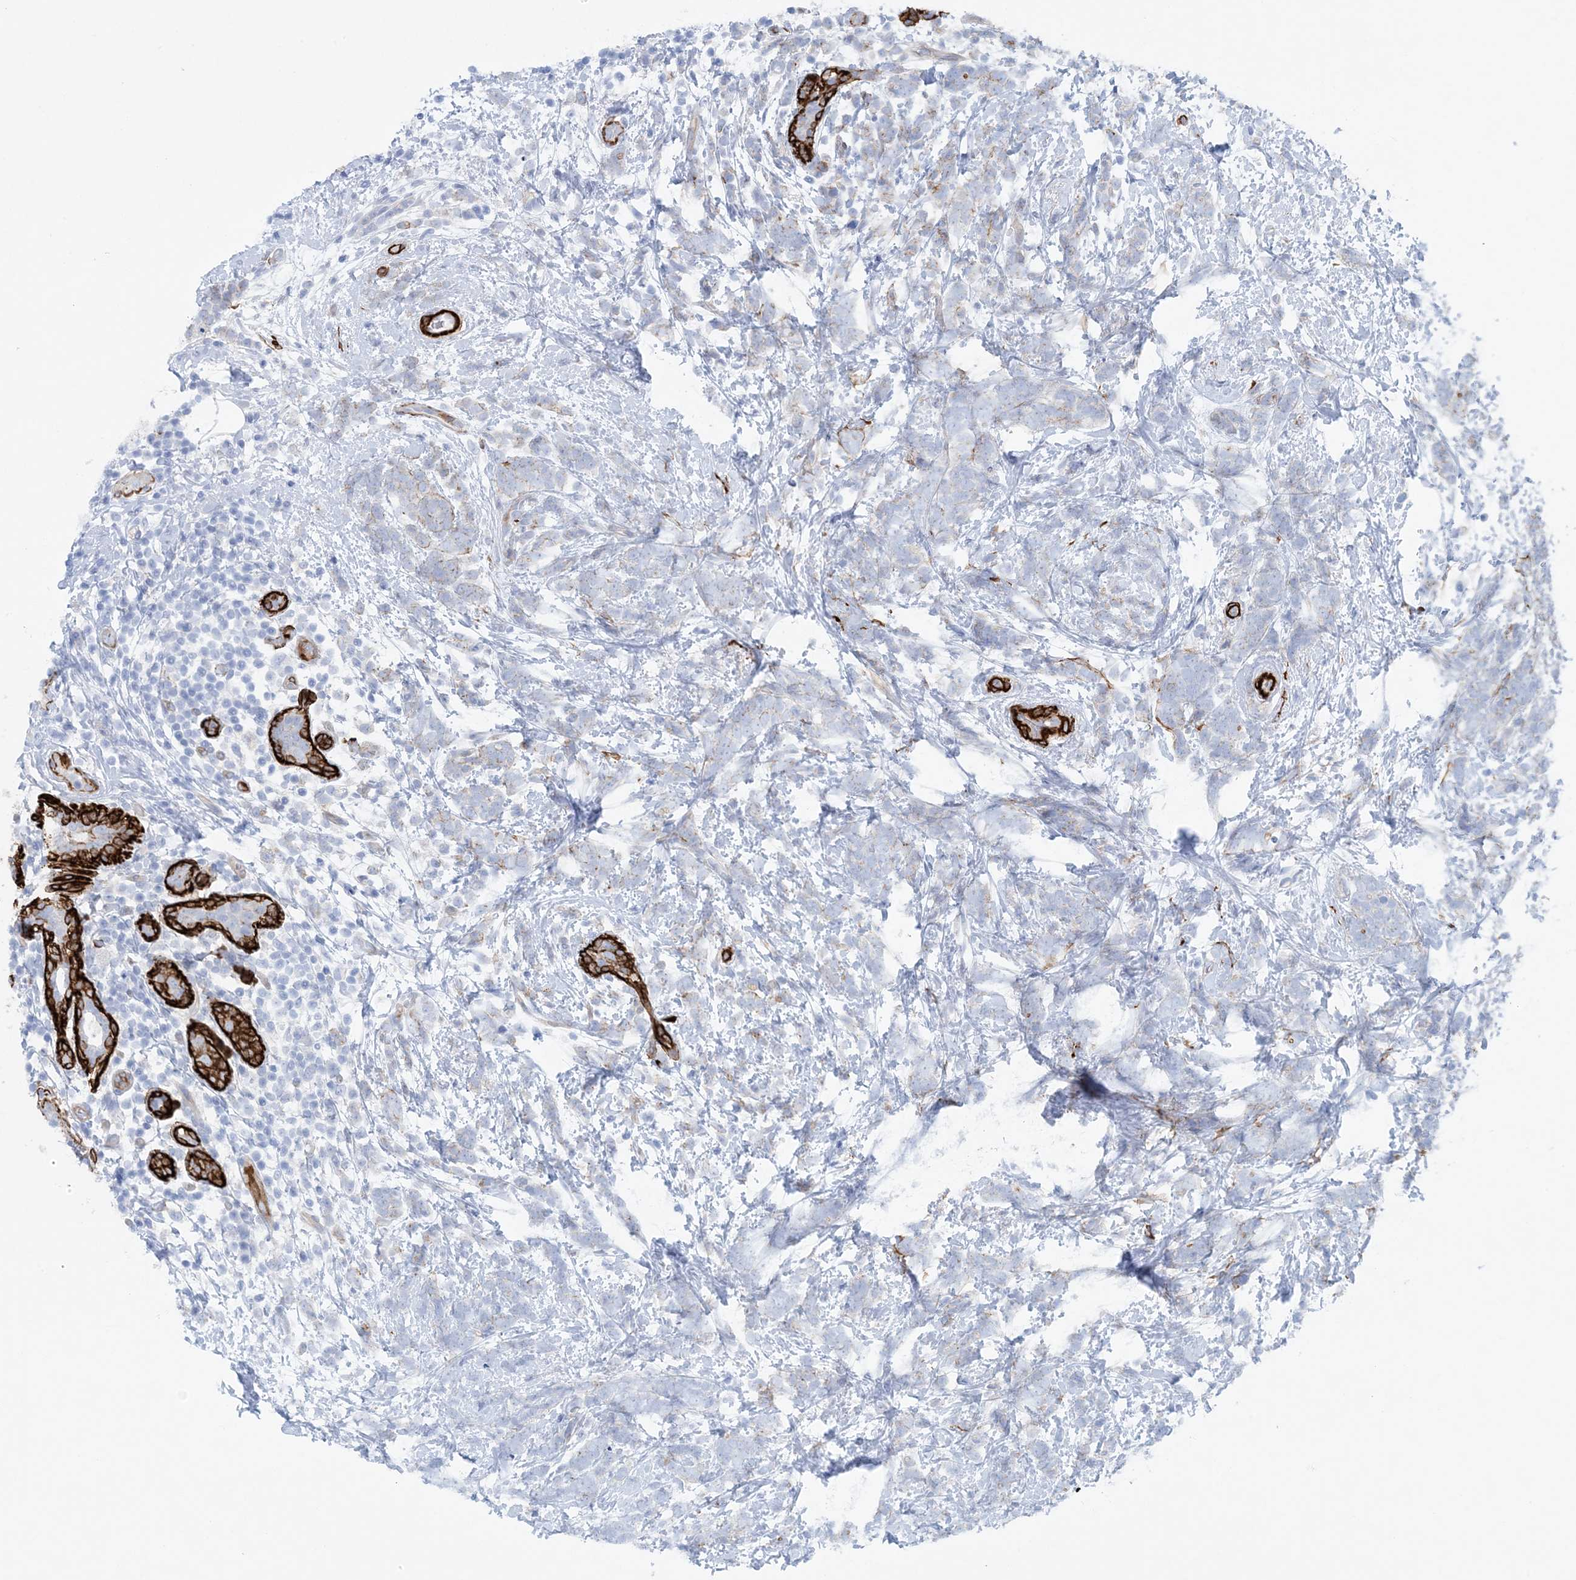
{"staining": {"intensity": "negative", "quantity": "none", "location": "none"}, "tissue": "breast cancer", "cell_type": "Tumor cells", "image_type": "cancer", "snomed": [{"axis": "morphology", "description": "Lobular carcinoma"}, {"axis": "topography", "description": "Breast"}], "caption": "Immunohistochemistry micrograph of human breast cancer (lobular carcinoma) stained for a protein (brown), which displays no staining in tumor cells. (Brightfield microscopy of DAB IHC at high magnification).", "gene": "SHANK1", "patient": {"sex": "female", "age": 58}}